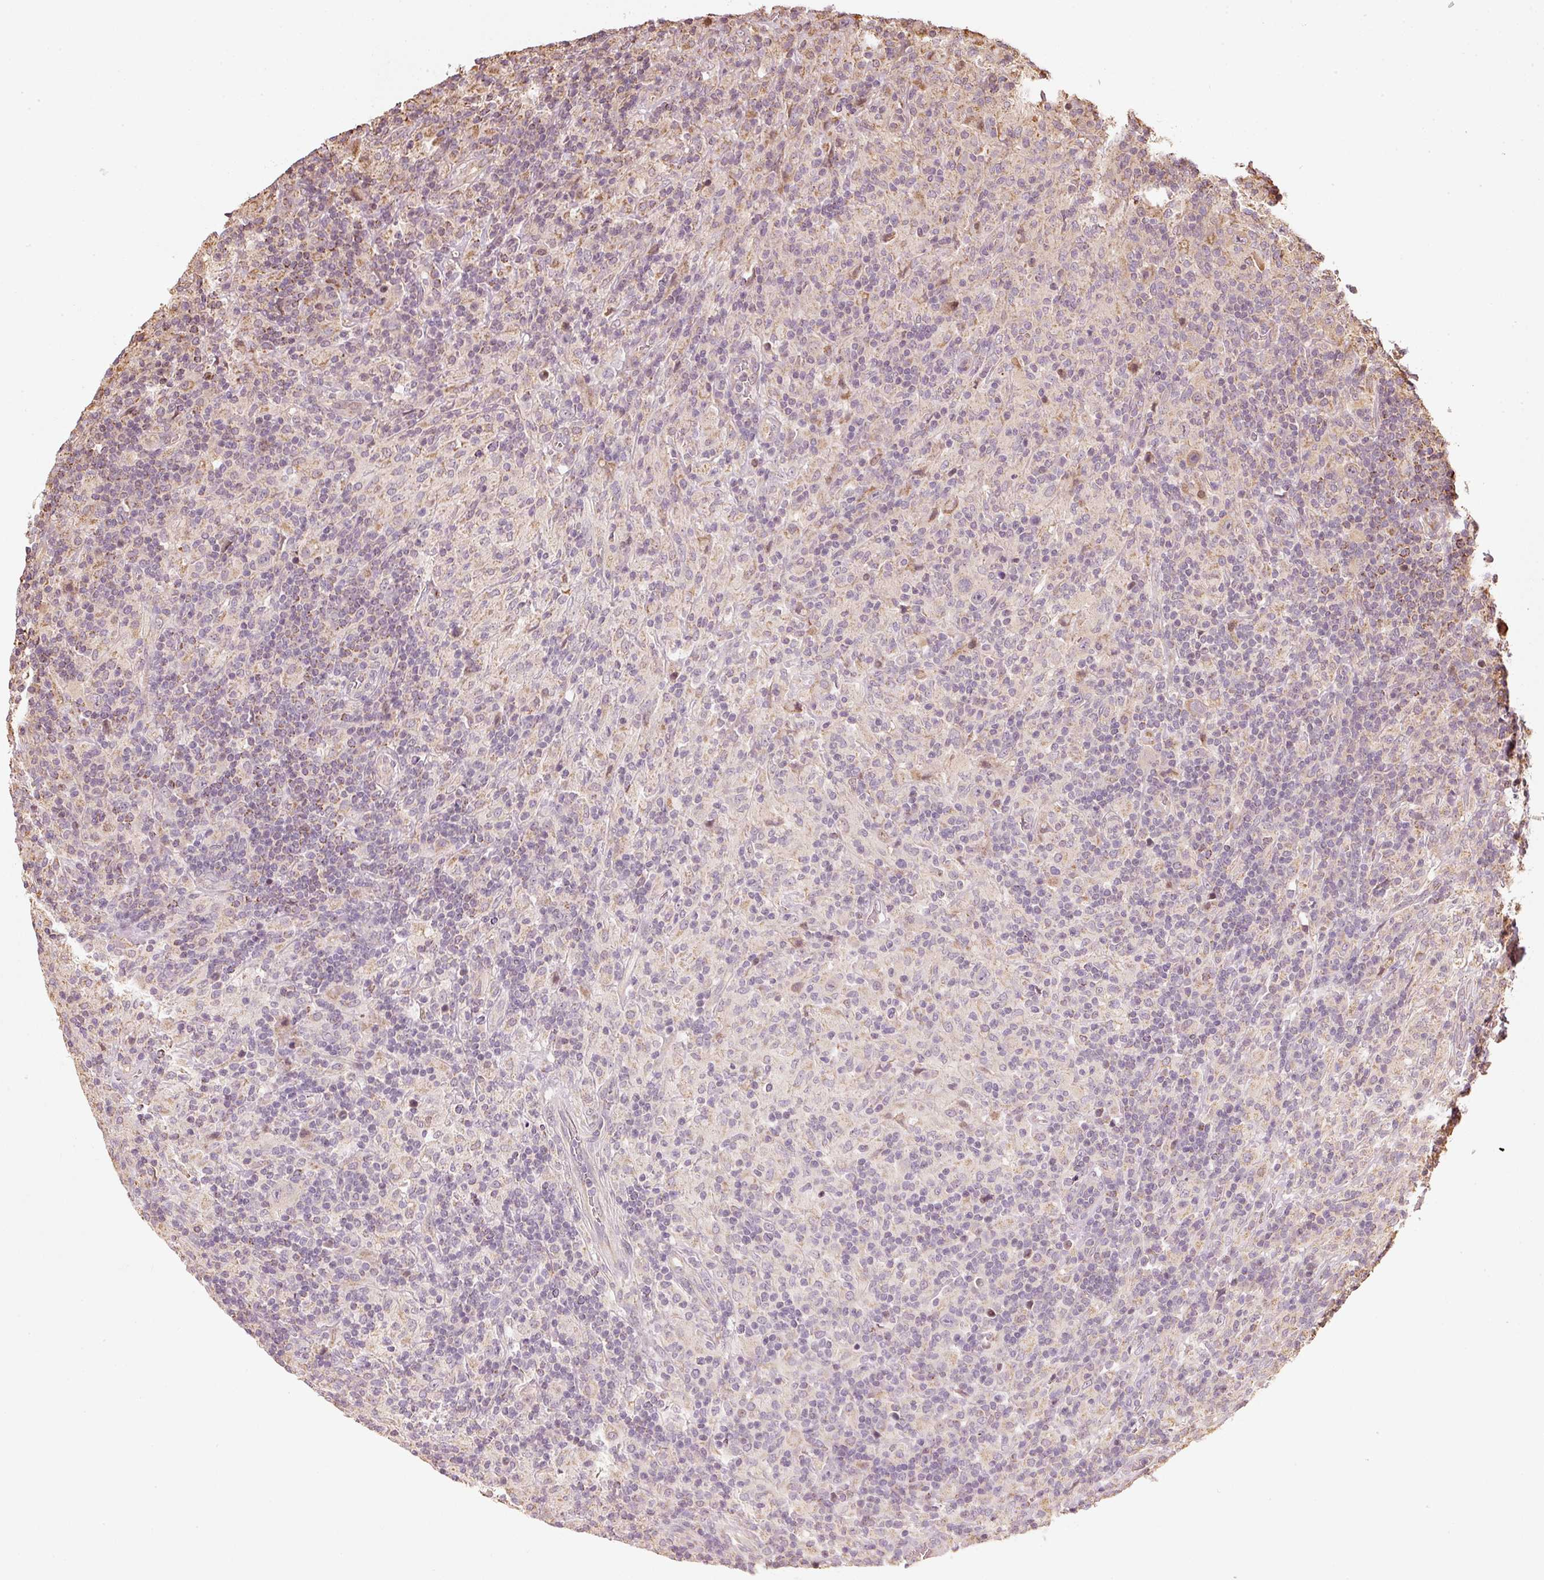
{"staining": {"intensity": "negative", "quantity": "none", "location": "none"}, "tissue": "lymphoma", "cell_type": "Tumor cells", "image_type": "cancer", "snomed": [{"axis": "morphology", "description": "Hodgkin's disease, NOS"}, {"axis": "topography", "description": "Lymph node"}], "caption": "Photomicrograph shows no significant protein staining in tumor cells of Hodgkin's disease.", "gene": "RAB35", "patient": {"sex": "male", "age": 70}}